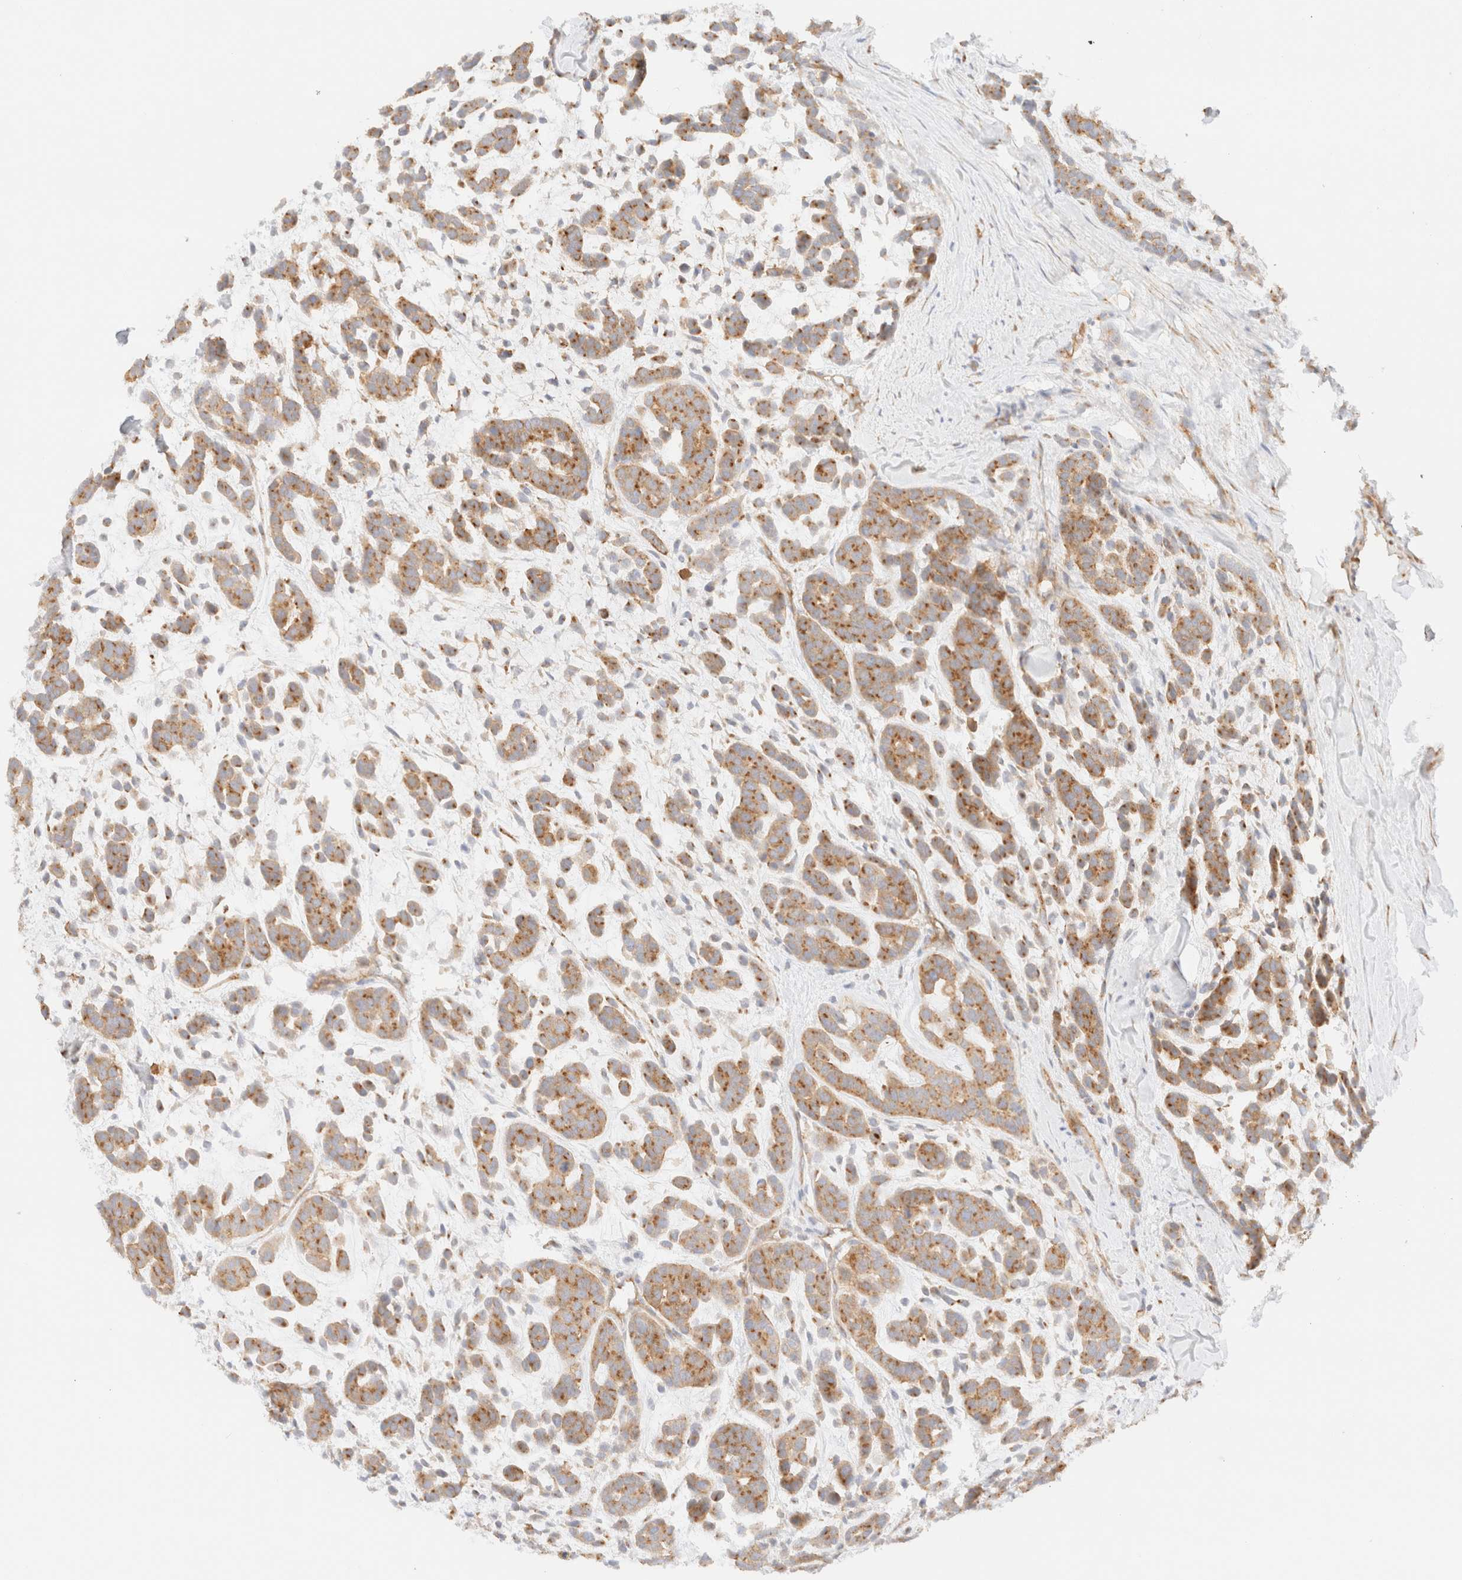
{"staining": {"intensity": "moderate", "quantity": ">75%", "location": "cytoplasmic/membranous"}, "tissue": "head and neck cancer", "cell_type": "Tumor cells", "image_type": "cancer", "snomed": [{"axis": "morphology", "description": "Adenocarcinoma, NOS"}, {"axis": "morphology", "description": "Adenoma, NOS"}, {"axis": "topography", "description": "Head-Neck"}], "caption": "Immunohistochemistry (IHC) image of neoplastic tissue: adenocarcinoma (head and neck) stained using IHC reveals medium levels of moderate protein expression localized specifically in the cytoplasmic/membranous of tumor cells, appearing as a cytoplasmic/membranous brown color.", "gene": "MYO10", "patient": {"sex": "female", "age": 55}}